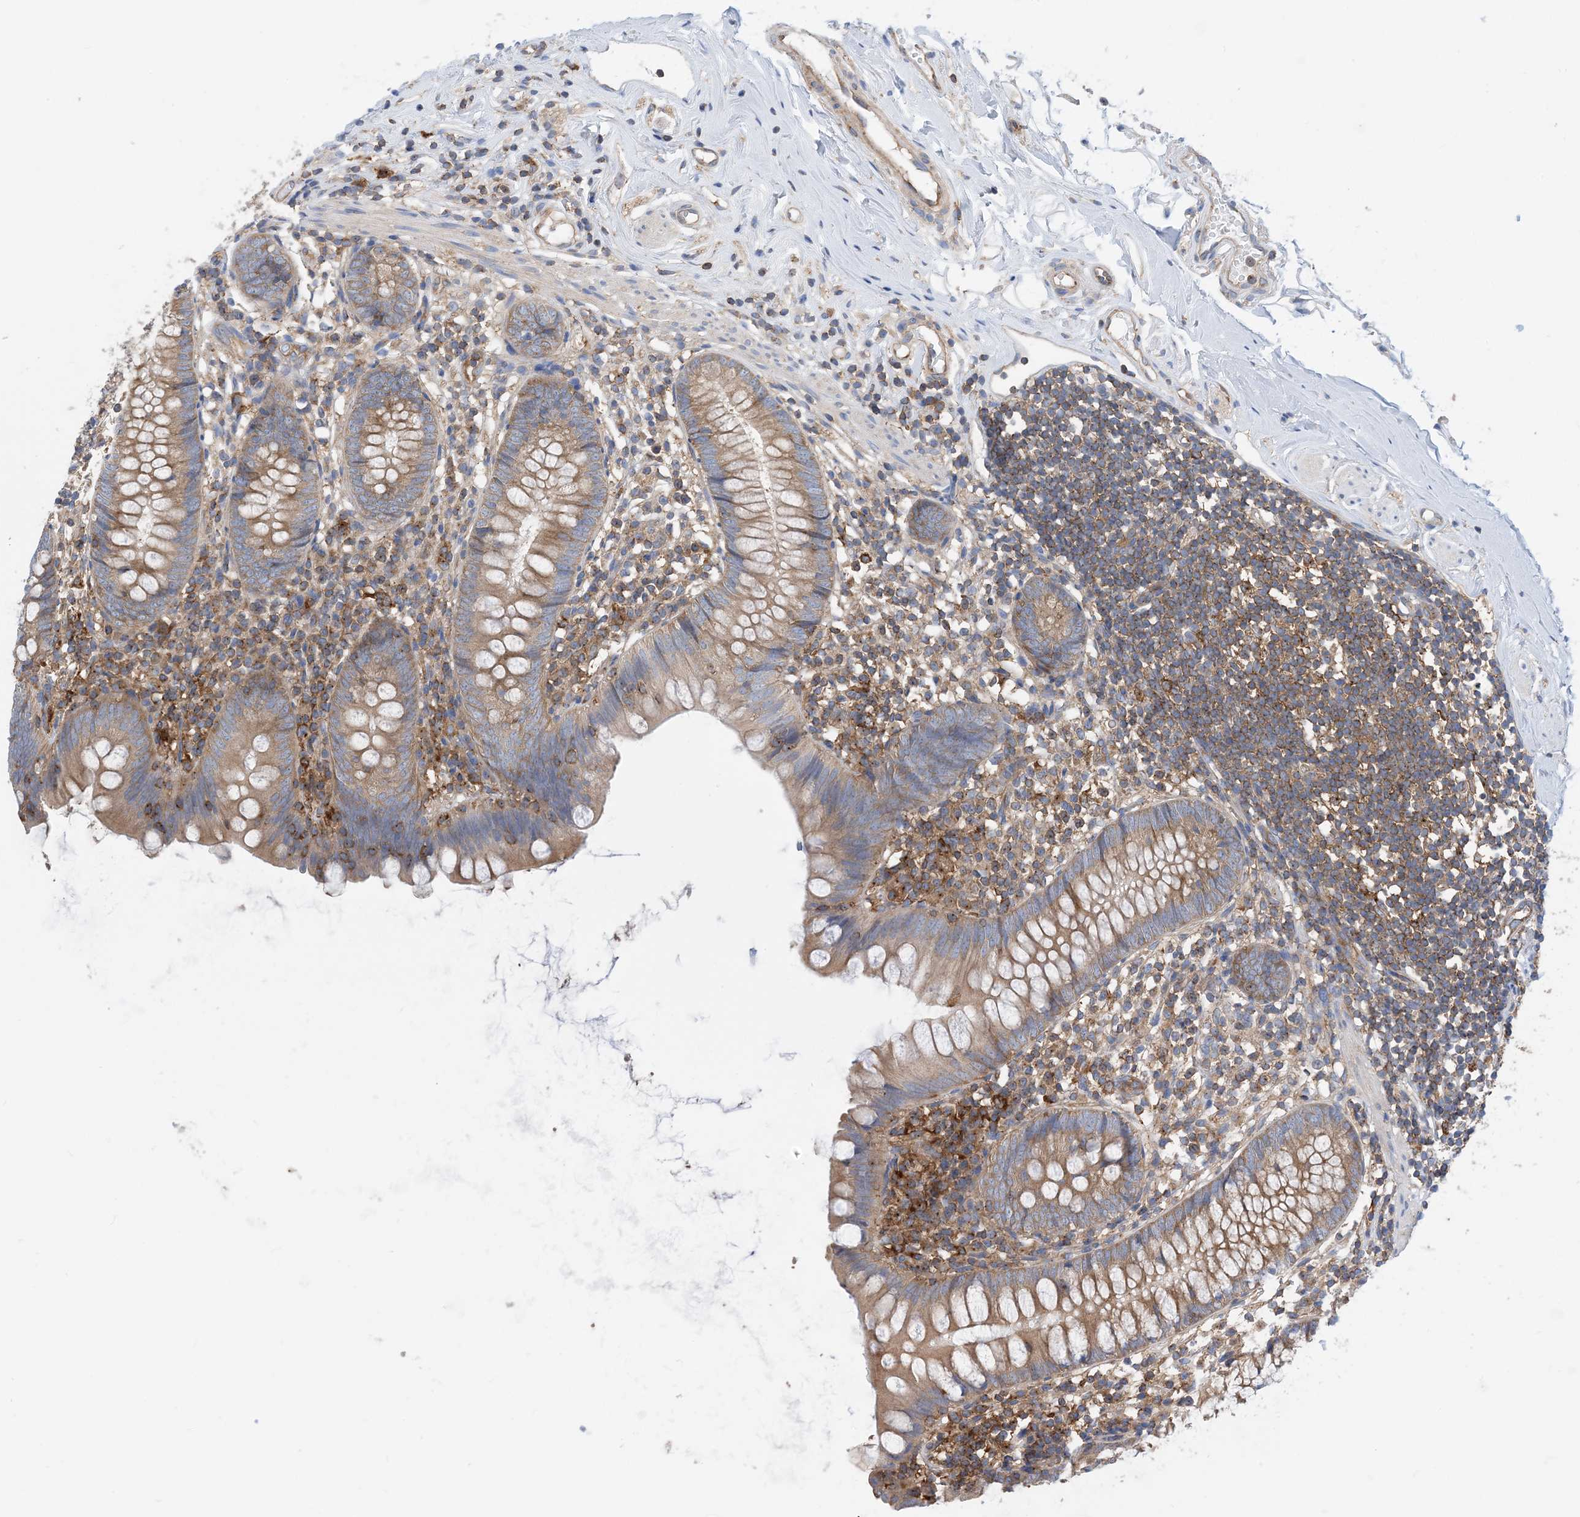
{"staining": {"intensity": "moderate", "quantity": "25%-75%", "location": "cytoplasmic/membranous"}, "tissue": "appendix", "cell_type": "Glandular cells", "image_type": "normal", "snomed": [{"axis": "morphology", "description": "Normal tissue, NOS"}, {"axis": "topography", "description": "Appendix"}], "caption": "Approximately 25%-75% of glandular cells in unremarkable human appendix demonstrate moderate cytoplasmic/membranous protein expression as visualized by brown immunohistochemical staining.", "gene": "DYNC1LI1", "patient": {"sex": "female", "age": 62}}